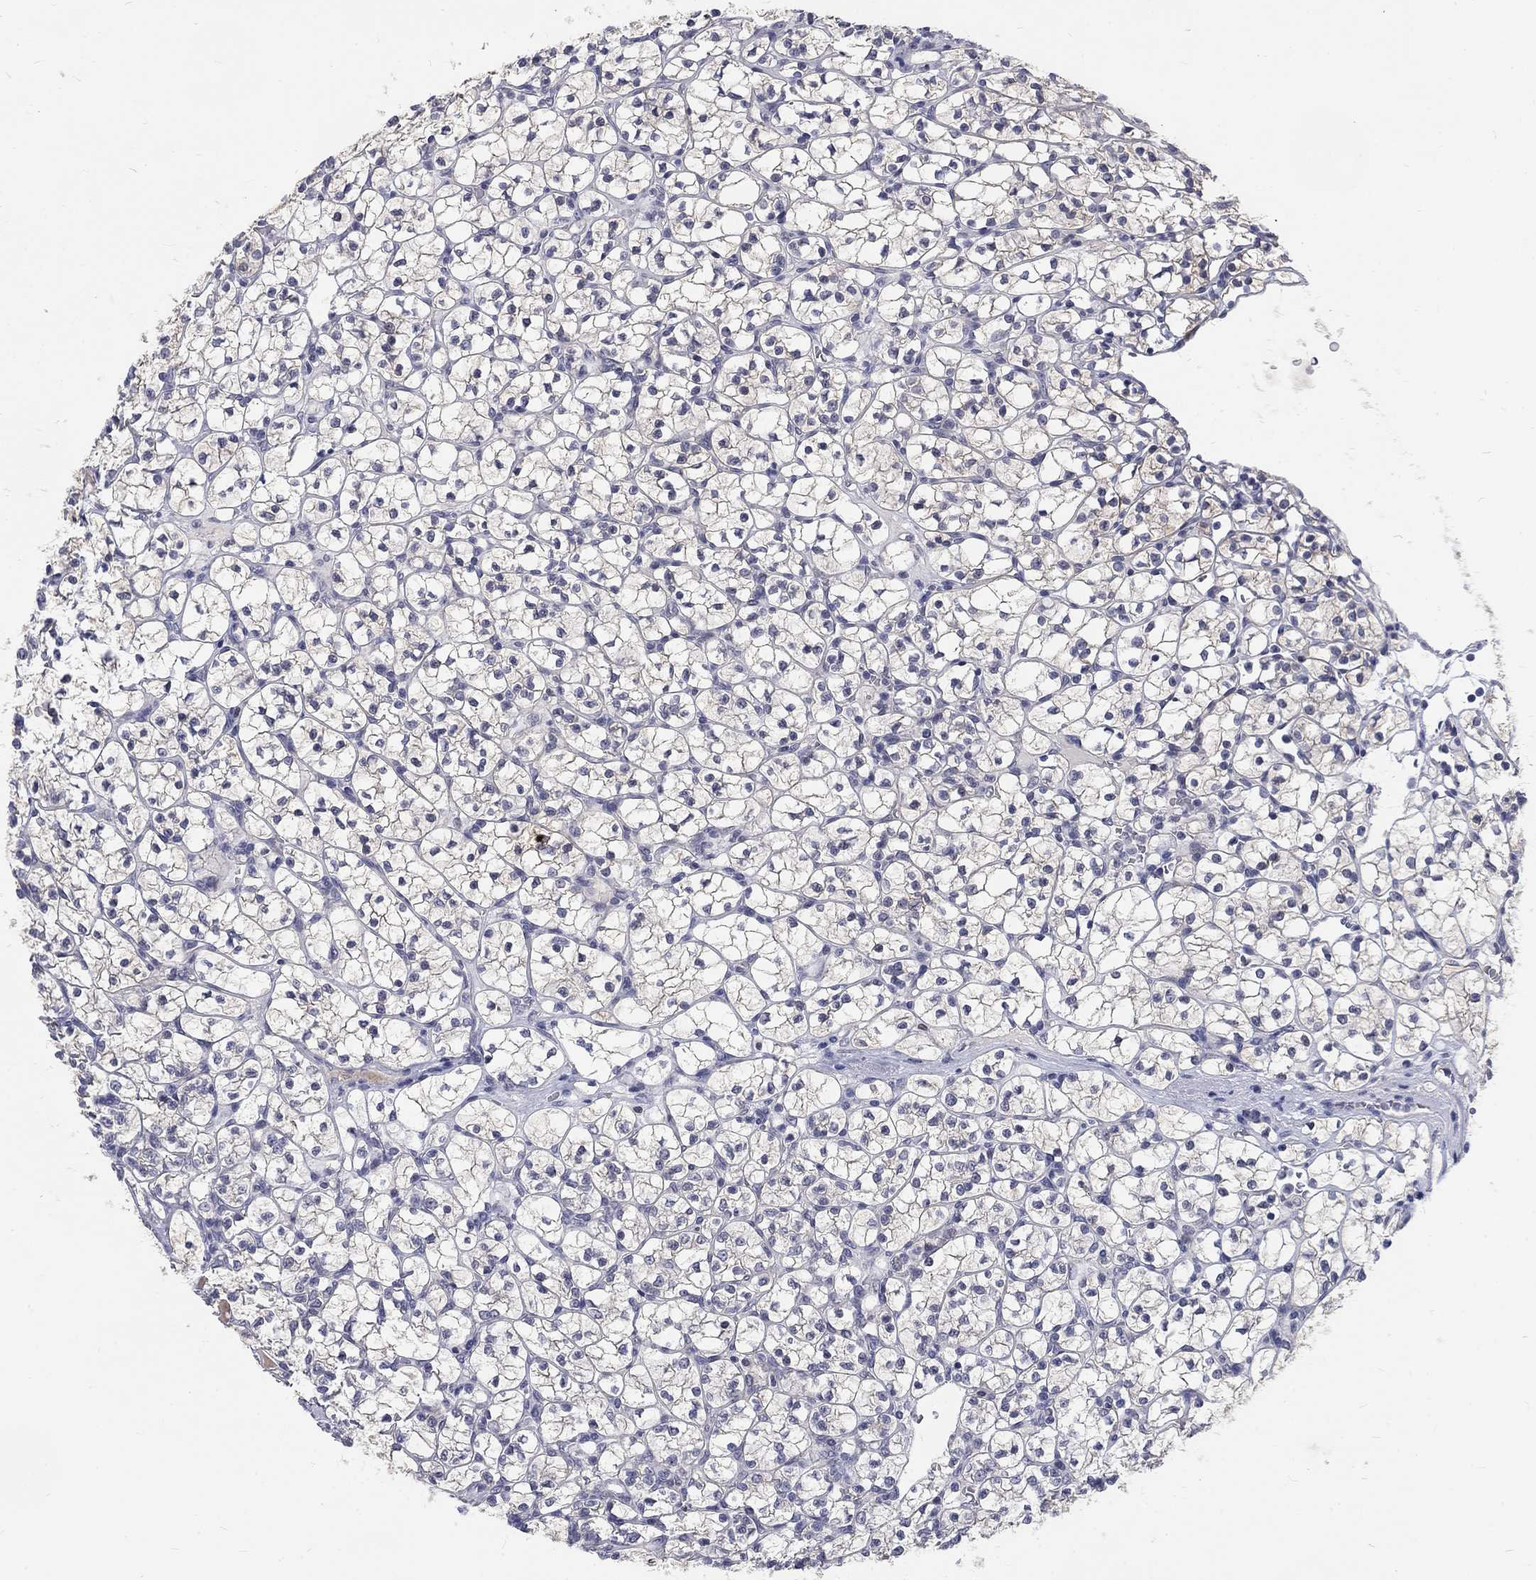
{"staining": {"intensity": "negative", "quantity": "none", "location": "none"}, "tissue": "renal cancer", "cell_type": "Tumor cells", "image_type": "cancer", "snomed": [{"axis": "morphology", "description": "Adenocarcinoma, NOS"}, {"axis": "topography", "description": "Kidney"}], "caption": "A high-resolution micrograph shows immunohistochemistry staining of renal cancer (adenocarcinoma), which displays no significant expression in tumor cells.", "gene": "PHKA1", "patient": {"sex": "female", "age": 89}}